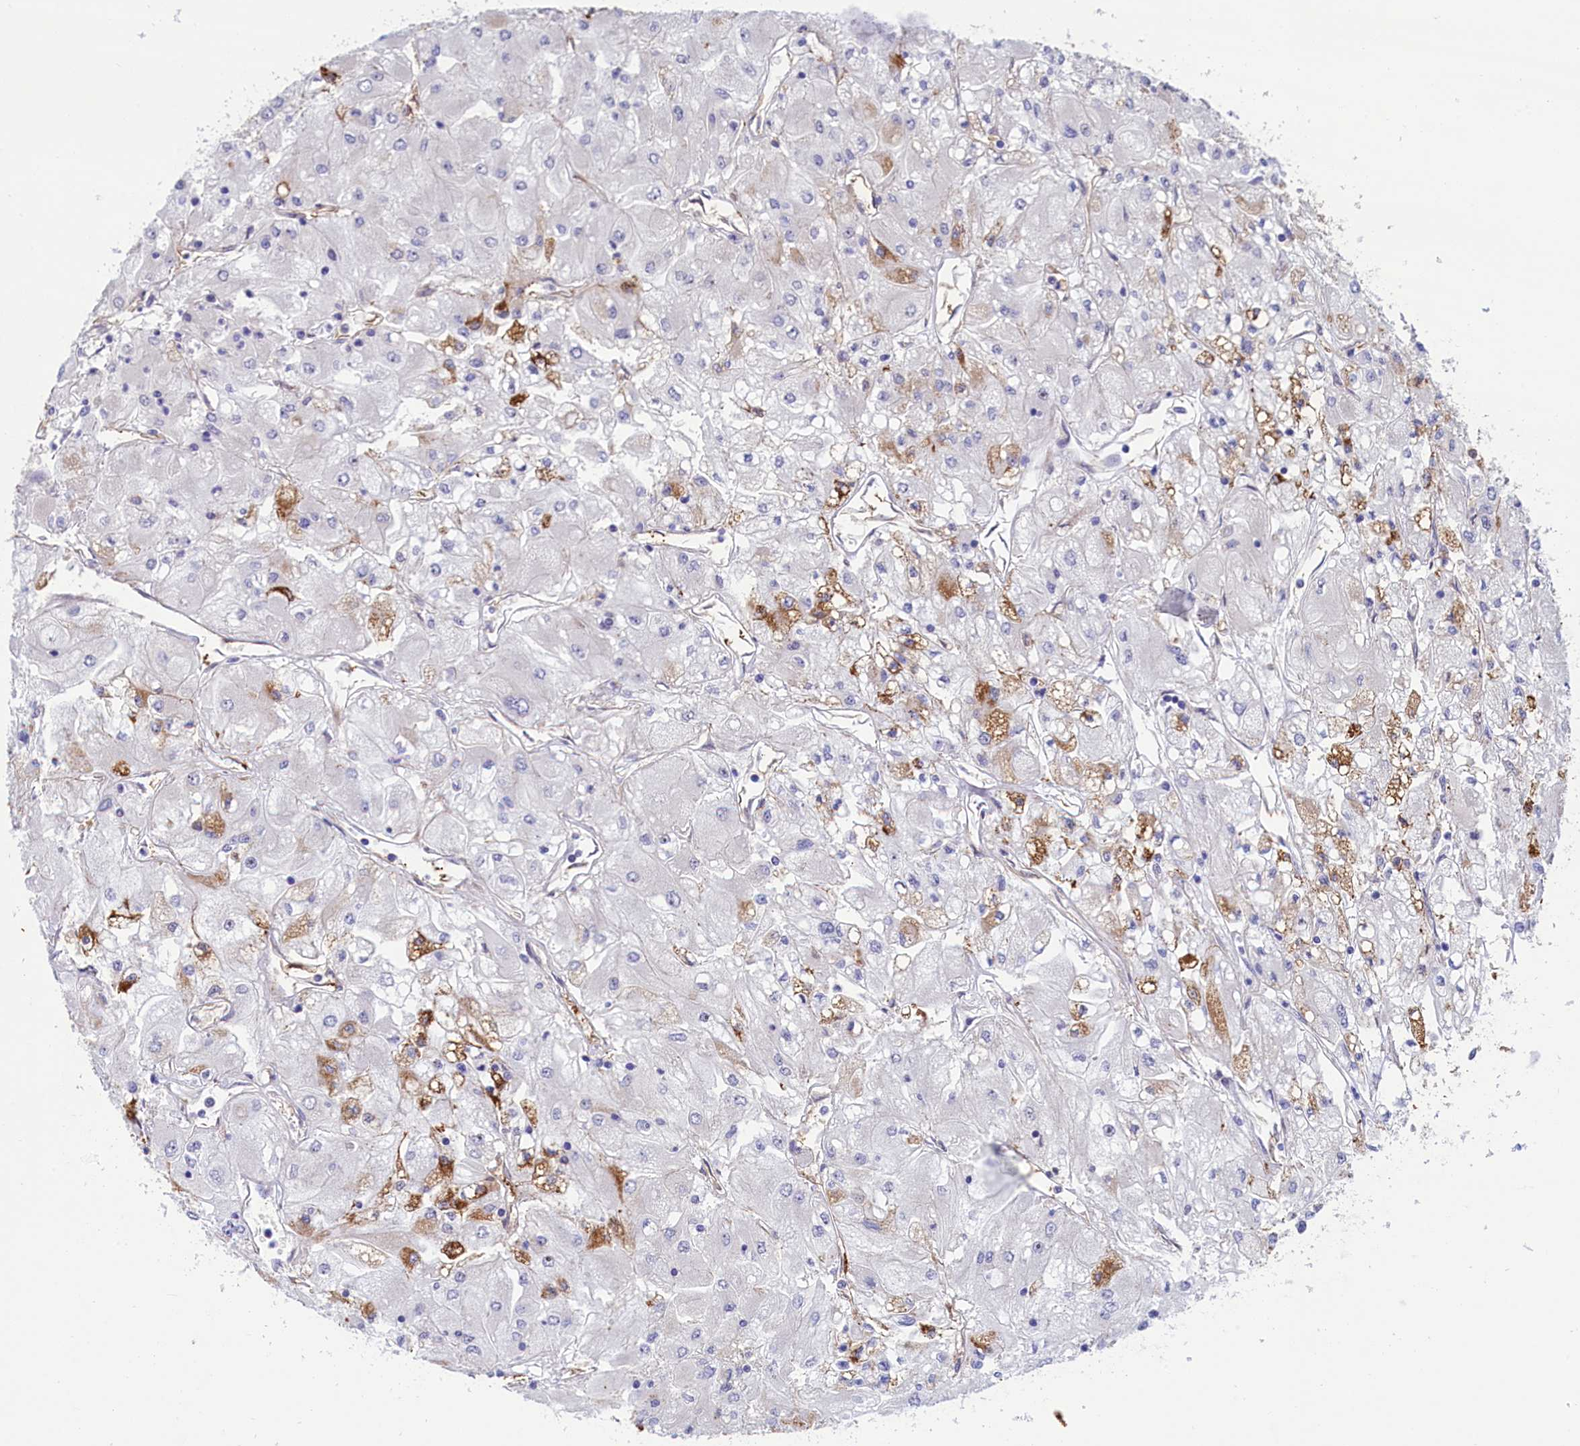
{"staining": {"intensity": "moderate", "quantity": "<25%", "location": "cytoplasmic/membranous"}, "tissue": "renal cancer", "cell_type": "Tumor cells", "image_type": "cancer", "snomed": [{"axis": "morphology", "description": "Adenocarcinoma, NOS"}, {"axis": "topography", "description": "Kidney"}], "caption": "Immunohistochemical staining of human renal adenocarcinoma displays moderate cytoplasmic/membranous protein expression in about <25% of tumor cells. The staining was performed using DAB (3,3'-diaminobenzidine), with brown indicating positive protein expression. Nuclei are stained blue with hematoxylin.", "gene": "ABCC12", "patient": {"sex": "male", "age": 80}}